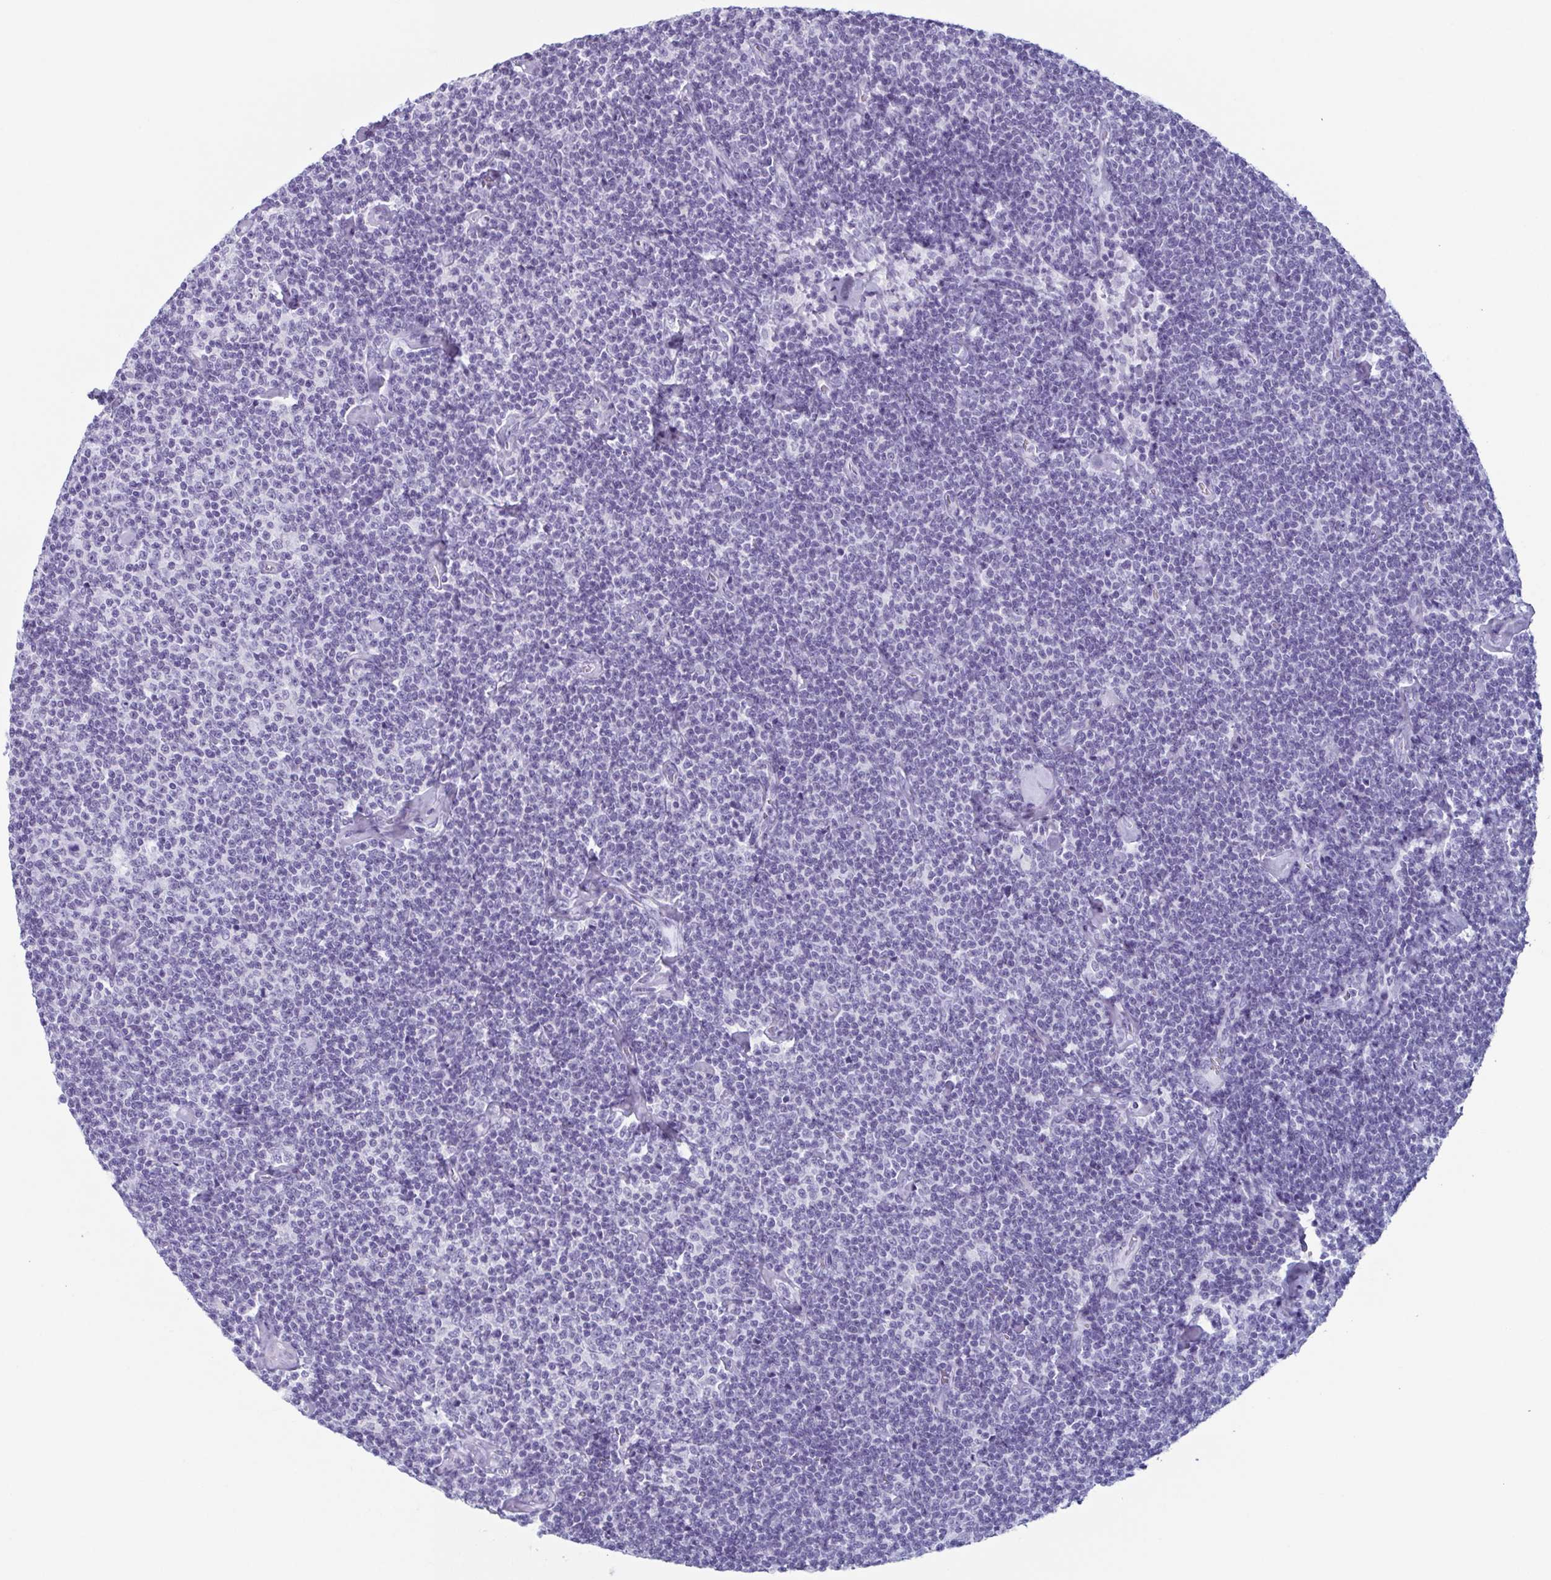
{"staining": {"intensity": "negative", "quantity": "none", "location": "none"}, "tissue": "lymphoma", "cell_type": "Tumor cells", "image_type": "cancer", "snomed": [{"axis": "morphology", "description": "Malignant lymphoma, non-Hodgkin's type, Low grade"}, {"axis": "topography", "description": "Lymph node"}], "caption": "Tumor cells are negative for brown protein staining in lymphoma. (DAB immunohistochemistry visualized using brightfield microscopy, high magnification).", "gene": "ENKUR", "patient": {"sex": "male", "age": 81}}